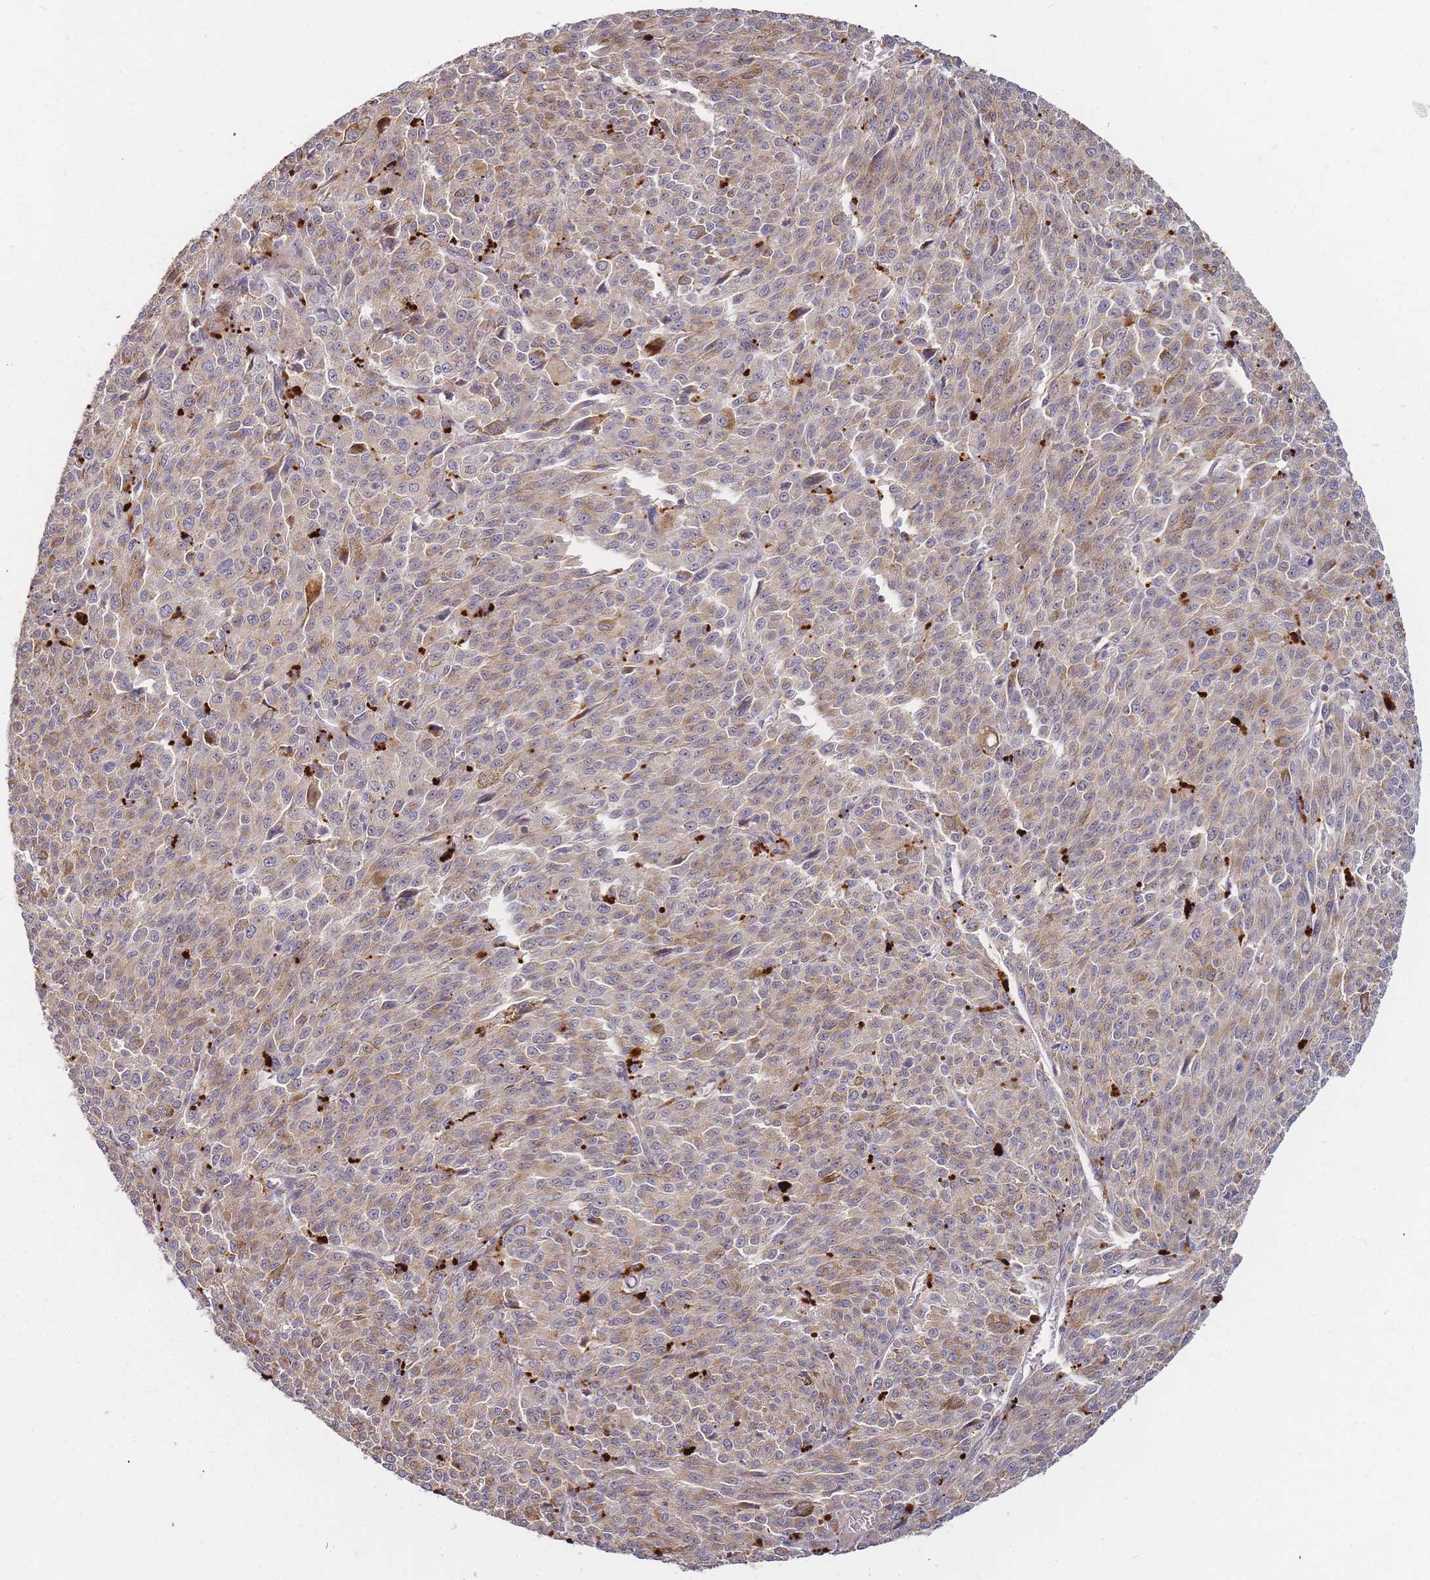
{"staining": {"intensity": "weak", "quantity": ">75%", "location": "cytoplasmic/membranous"}, "tissue": "melanoma", "cell_type": "Tumor cells", "image_type": "cancer", "snomed": [{"axis": "morphology", "description": "Malignant melanoma, NOS"}, {"axis": "topography", "description": "Skin"}], "caption": "Tumor cells demonstrate low levels of weak cytoplasmic/membranous staining in about >75% of cells in malignant melanoma. The staining was performed using DAB (3,3'-diaminobenzidine), with brown indicating positive protein expression. Nuclei are stained blue with hematoxylin.", "gene": "ATG5", "patient": {"sex": "female", "age": 52}}